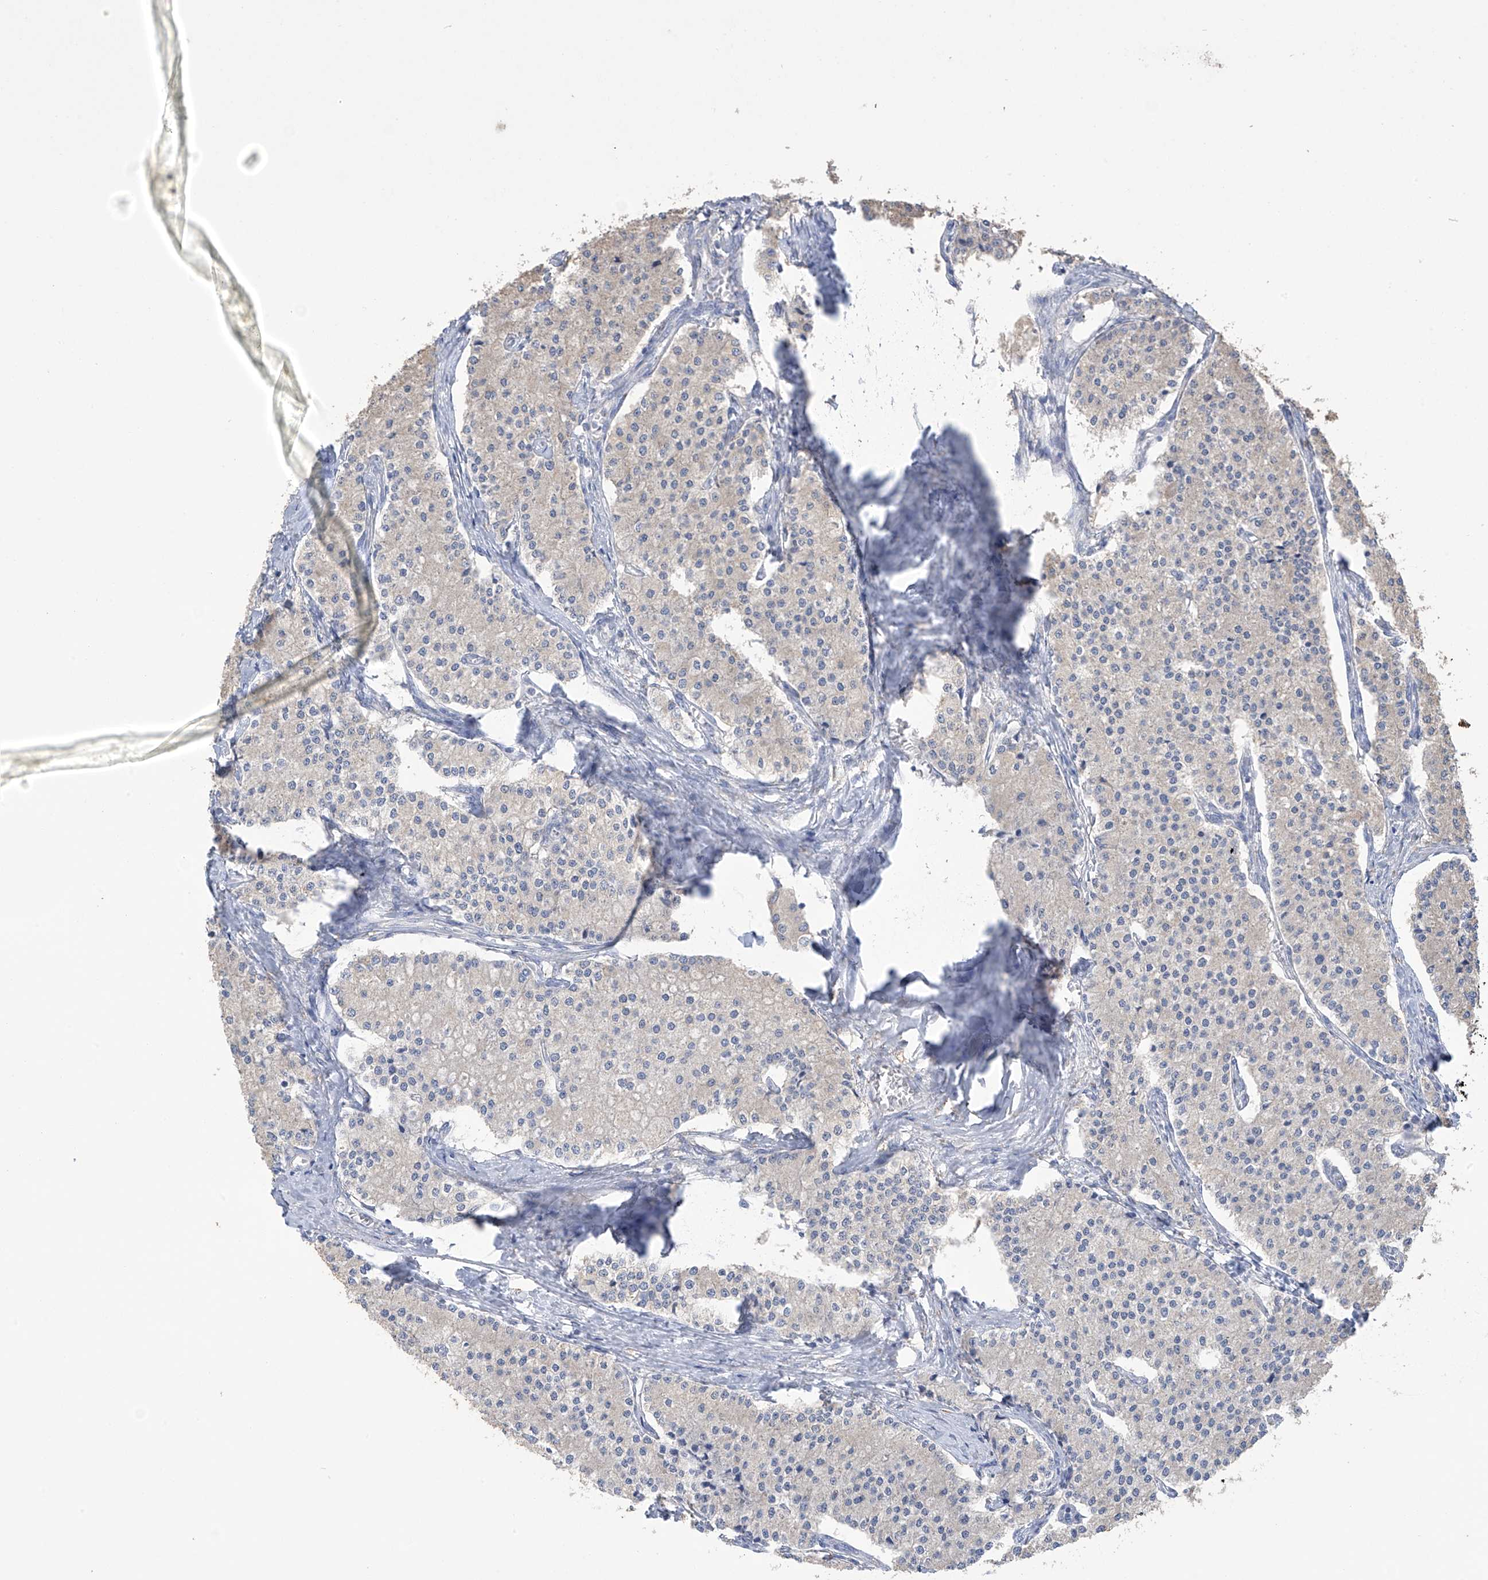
{"staining": {"intensity": "negative", "quantity": "none", "location": "none"}, "tissue": "carcinoid", "cell_type": "Tumor cells", "image_type": "cancer", "snomed": [{"axis": "morphology", "description": "Carcinoid, malignant, NOS"}, {"axis": "topography", "description": "Colon"}], "caption": "Immunohistochemical staining of carcinoid (malignant) demonstrates no significant staining in tumor cells.", "gene": "OGT", "patient": {"sex": "female", "age": 52}}